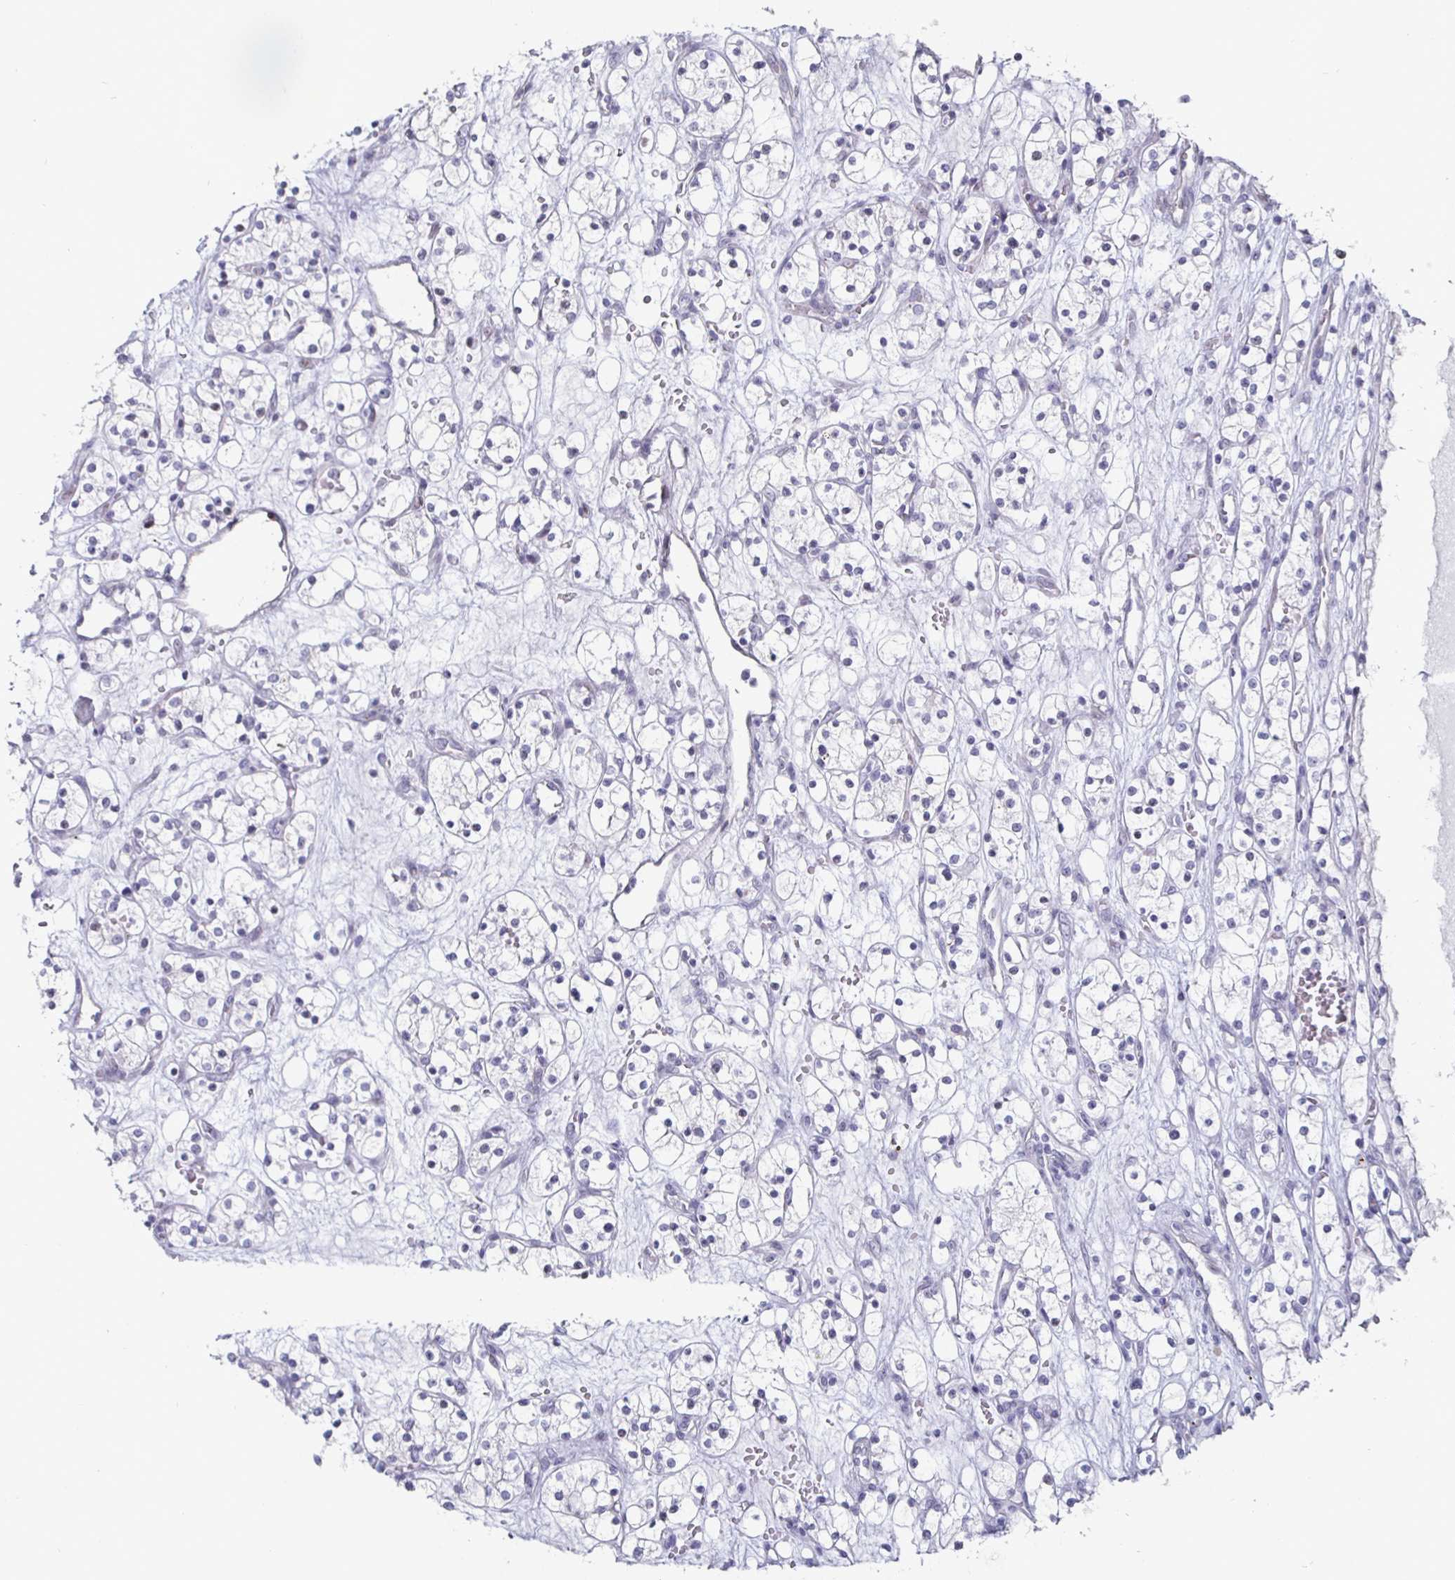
{"staining": {"intensity": "negative", "quantity": "none", "location": "none"}, "tissue": "renal cancer", "cell_type": "Tumor cells", "image_type": "cancer", "snomed": [{"axis": "morphology", "description": "Adenocarcinoma, NOS"}, {"axis": "topography", "description": "Kidney"}], "caption": "High power microscopy histopathology image of an IHC photomicrograph of adenocarcinoma (renal), revealing no significant positivity in tumor cells.", "gene": "OOSP2", "patient": {"sex": "female", "age": 60}}